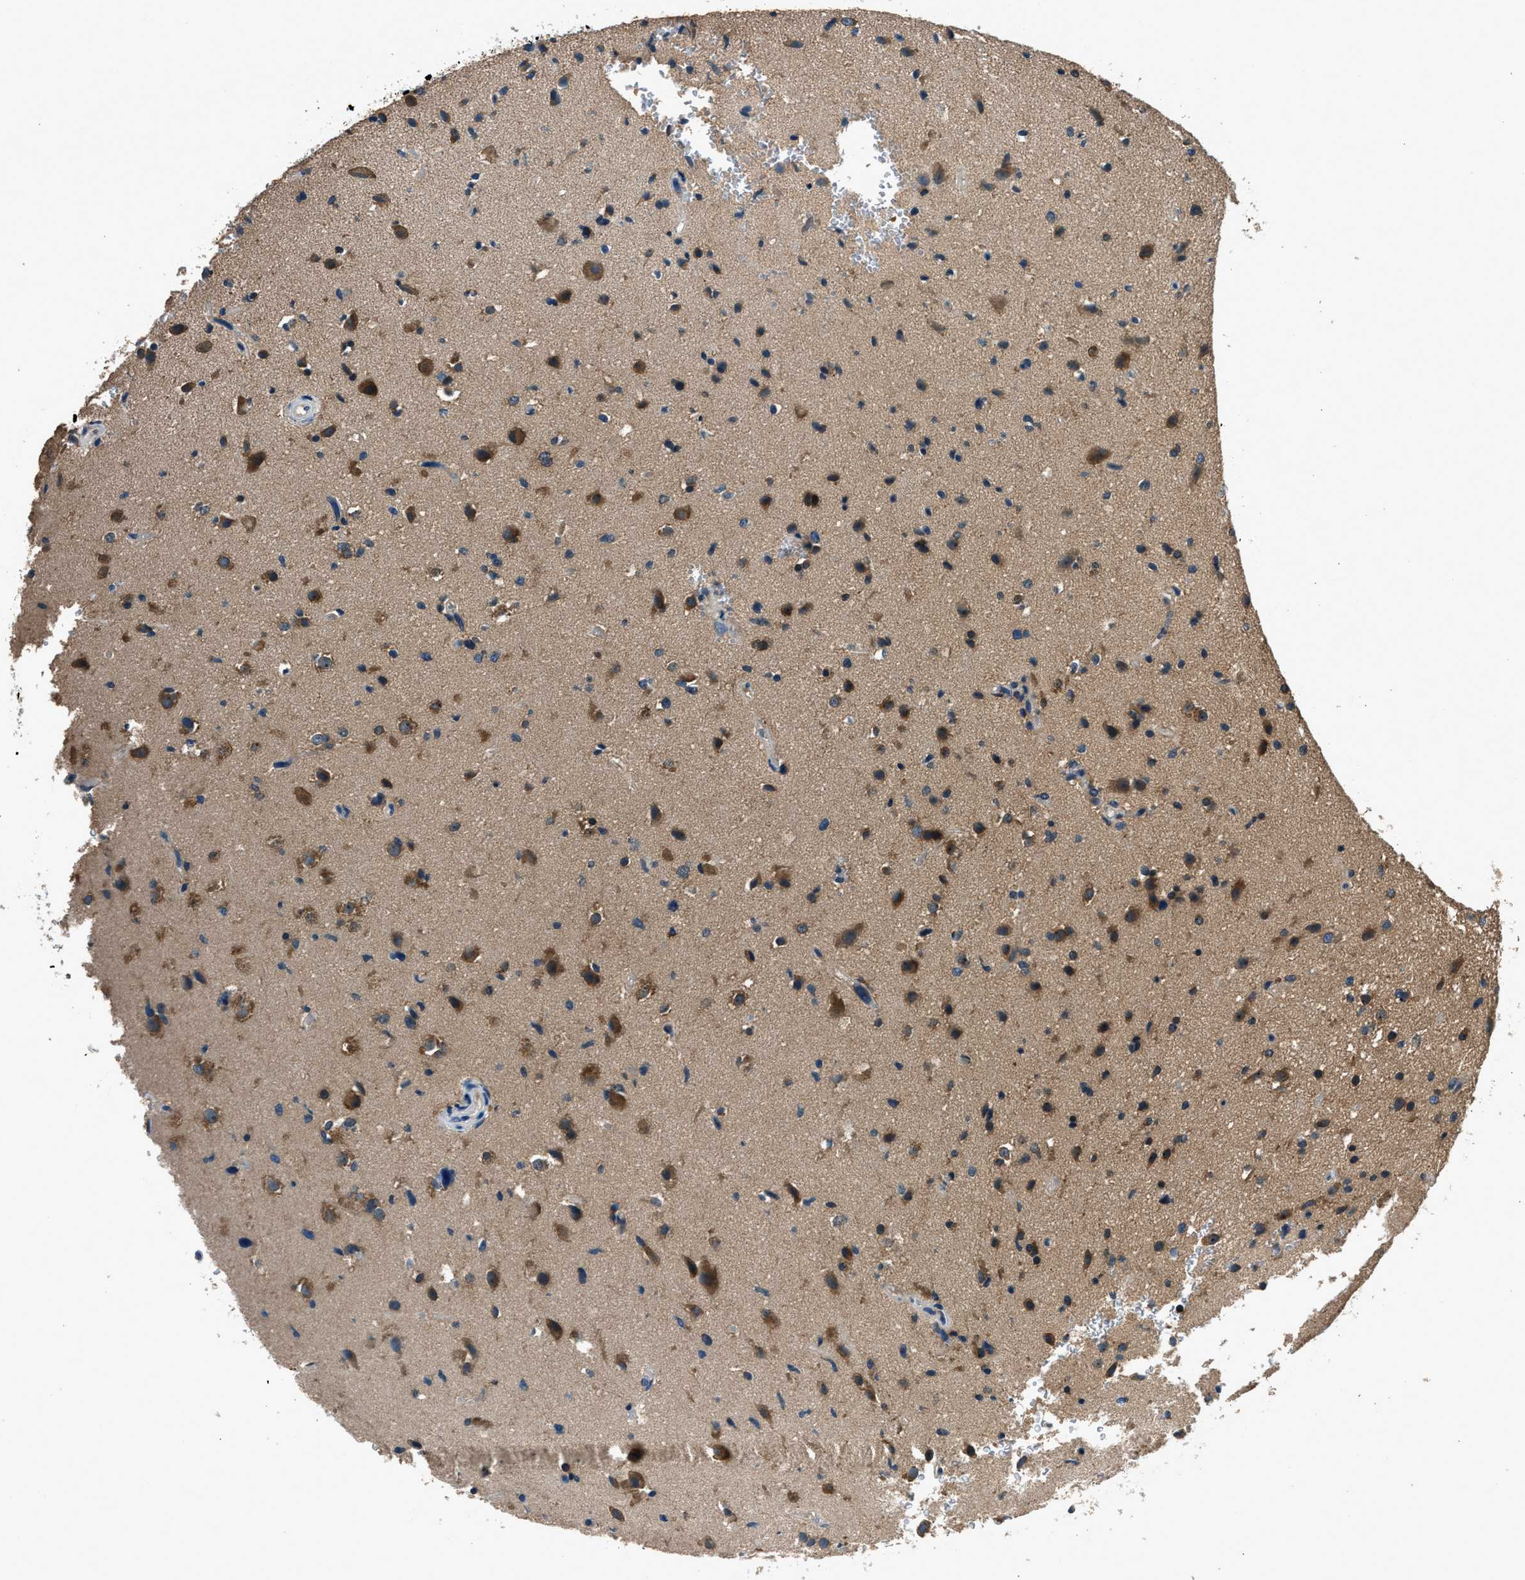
{"staining": {"intensity": "moderate", "quantity": ">75%", "location": "cytoplasmic/membranous"}, "tissue": "glioma", "cell_type": "Tumor cells", "image_type": "cancer", "snomed": [{"axis": "morphology", "description": "Glioma, malignant, High grade"}, {"axis": "topography", "description": "Brain"}], "caption": "Human malignant glioma (high-grade) stained with a brown dye reveals moderate cytoplasmic/membranous positive staining in approximately >75% of tumor cells.", "gene": "ARFGAP2", "patient": {"sex": "male", "age": 33}}